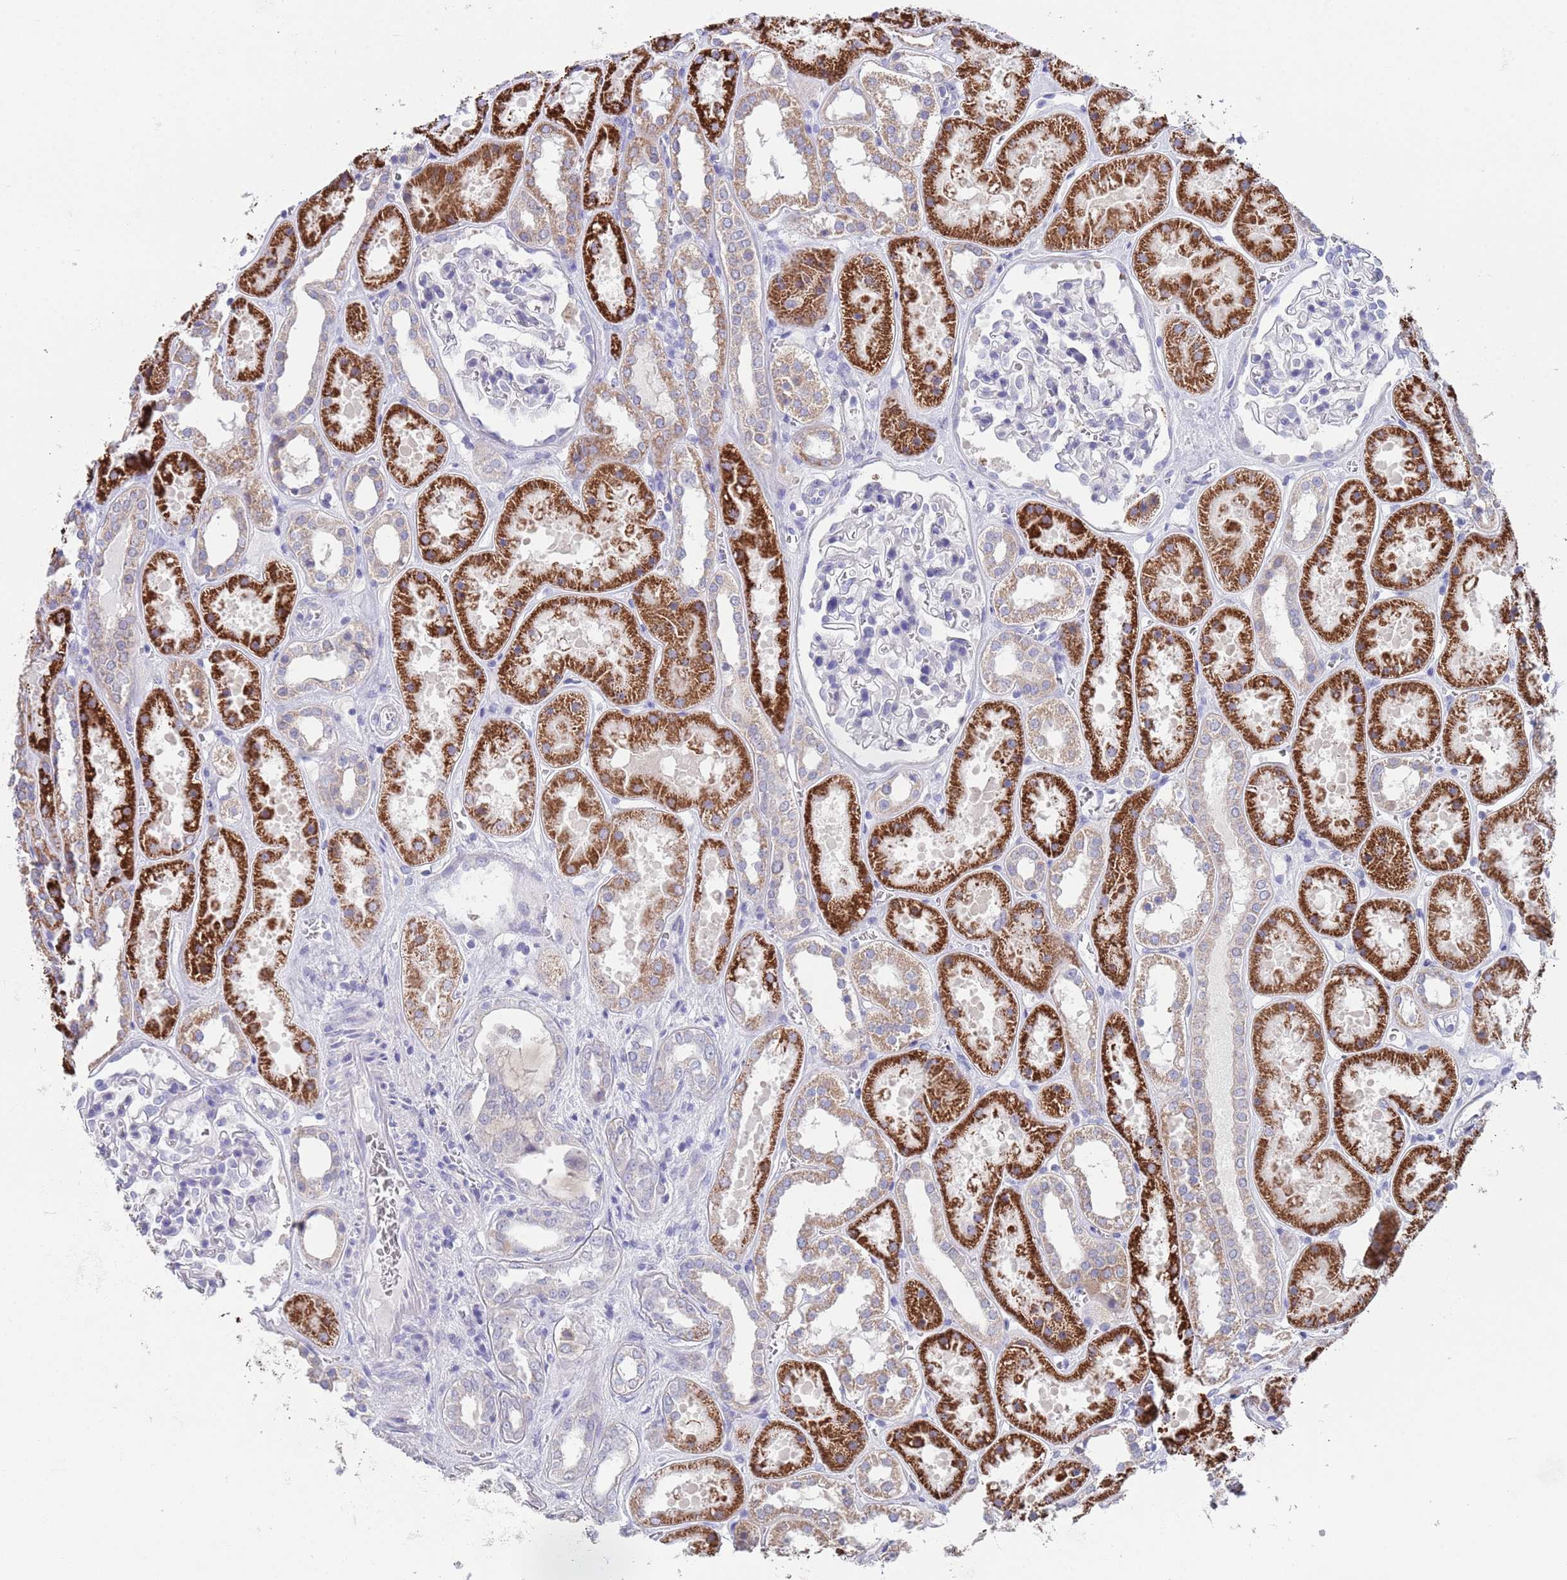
{"staining": {"intensity": "negative", "quantity": "none", "location": "none"}, "tissue": "kidney", "cell_type": "Cells in glomeruli", "image_type": "normal", "snomed": [{"axis": "morphology", "description": "Normal tissue, NOS"}, {"axis": "topography", "description": "Kidney"}], "caption": "Photomicrograph shows no significant protein positivity in cells in glomeruli of benign kidney.", "gene": "SPIRE2", "patient": {"sex": "female", "age": 41}}